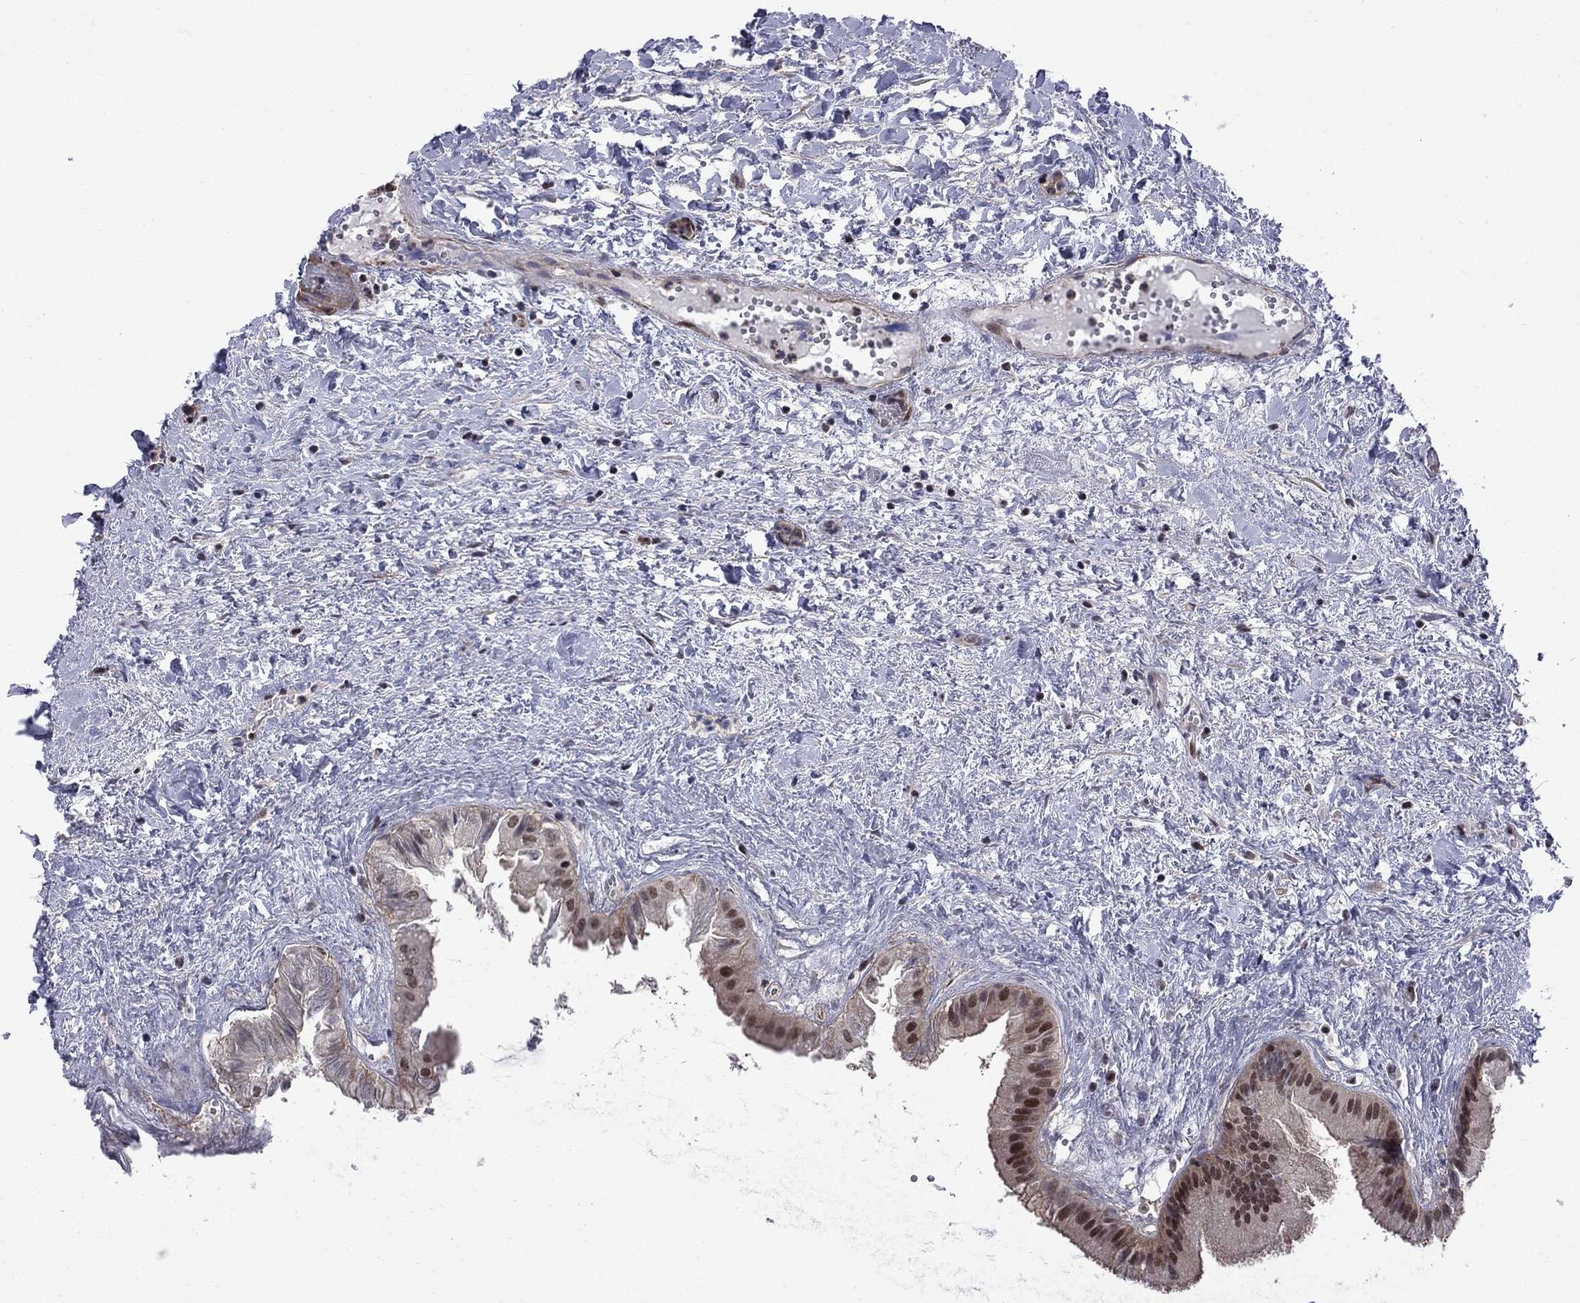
{"staining": {"intensity": "moderate", "quantity": "25%-75%", "location": "nuclear"}, "tissue": "gallbladder", "cell_type": "Glandular cells", "image_type": "normal", "snomed": [{"axis": "morphology", "description": "Normal tissue, NOS"}, {"axis": "topography", "description": "Gallbladder"}], "caption": "This image shows immunohistochemistry staining of benign gallbladder, with medium moderate nuclear positivity in approximately 25%-75% of glandular cells.", "gene": "BRF1", "patient": {"sex": "male", "age": 70}}